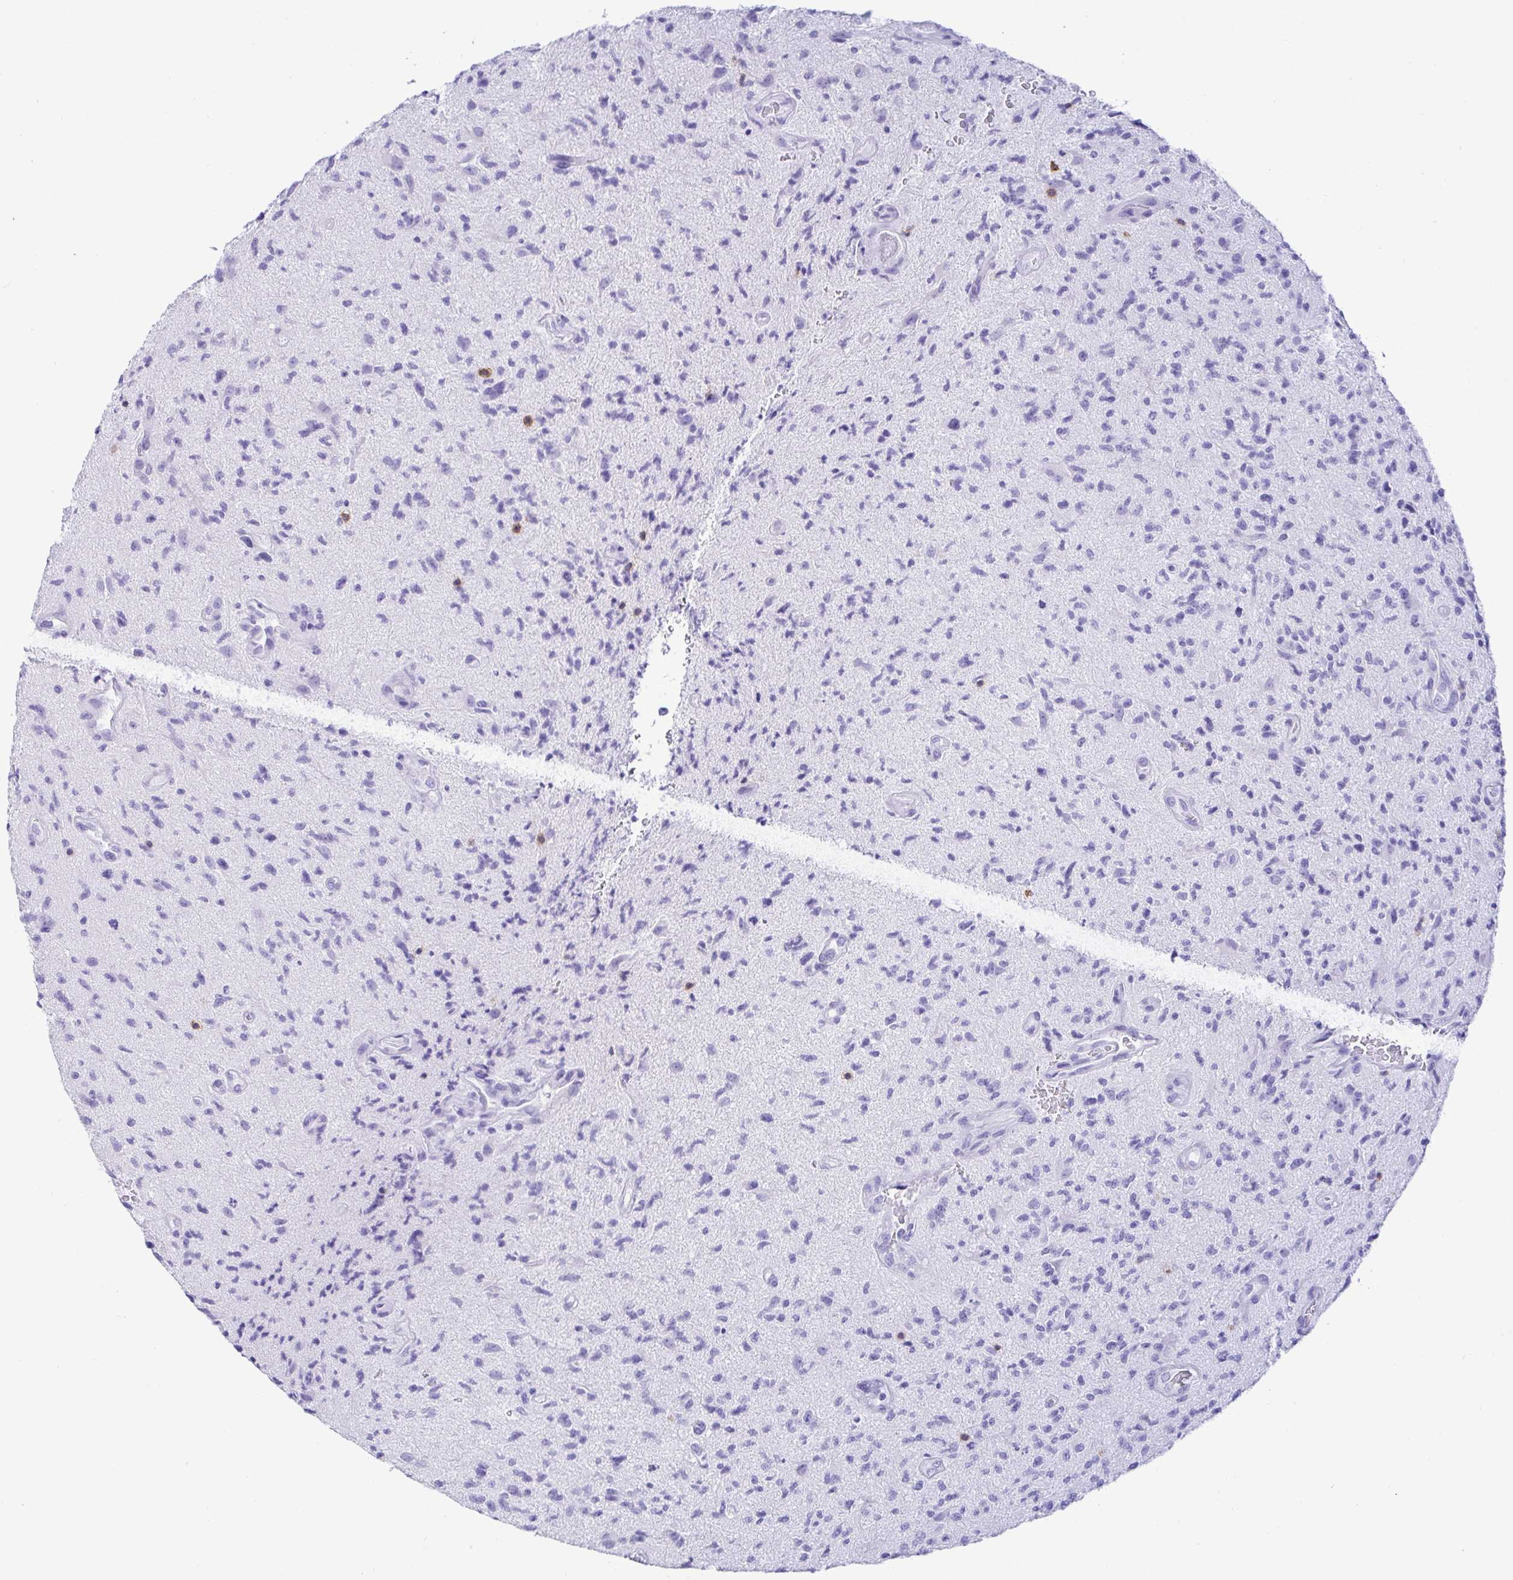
{"staining": {"intensity": "negative", "quantity": "none", "location": "none"}, "tissue": "glioma", "cell_type": "Tumor cells", "image_type": "cancer", "snomed": [{"axis": "morphology", "description": "Glioma, malignant, High grade"}, {"axis": "topography", "description": "Brain"}], "caption": "Histopathology image shows no significant protein expression in tumor cells of glioma.", "gene": "CD5", "patient": {"sex": "male", "age": 67}}